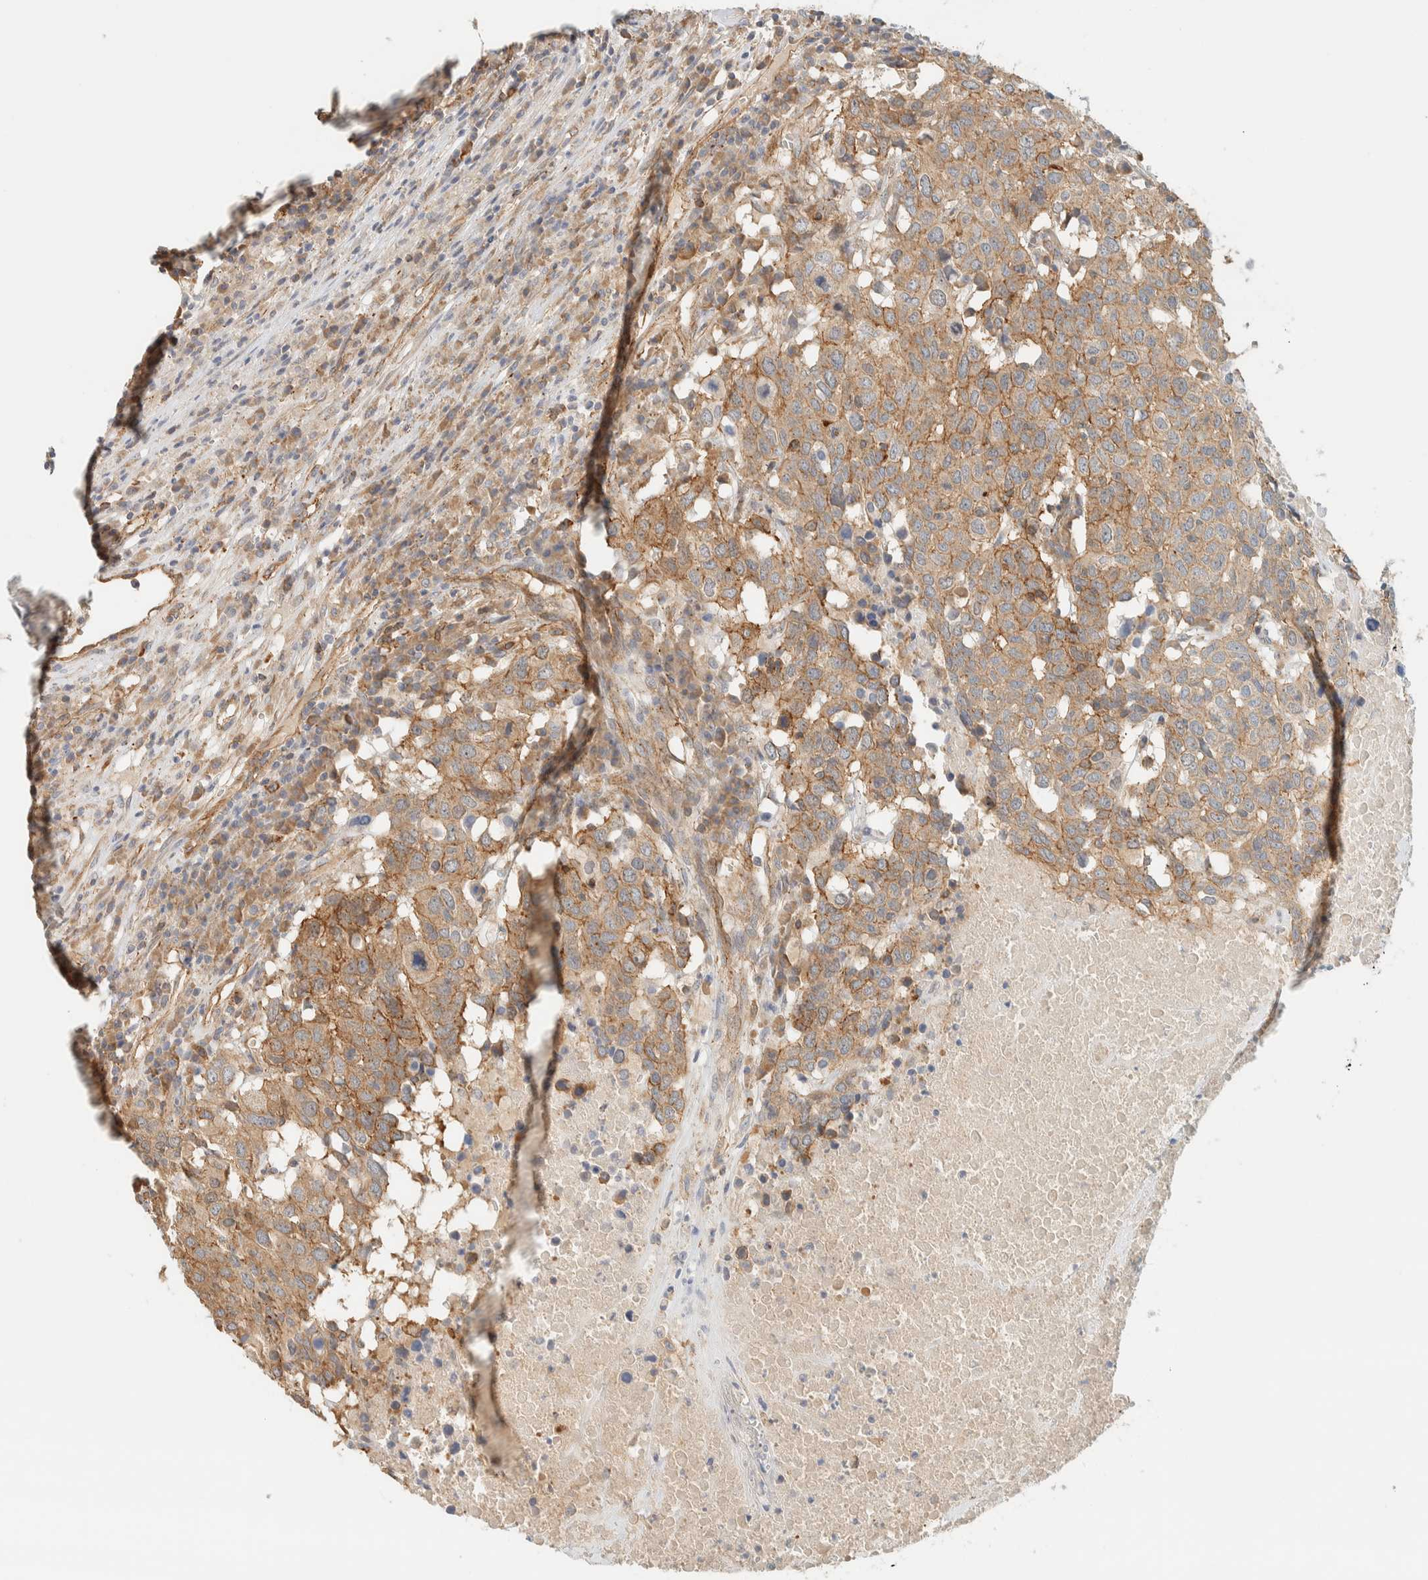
{"staining": {"intensity": "moderate", "quantity": ">75%", "location": "cytoplasmic/membranous"}, "tissue": "head and neck cancer", "cell_type": "Tumor cells", "image_type": "cancer", "snomed": [{"axis": "morphology", "description": "Squamous cell carcinoma, NOS"}, {"axis": "topography", "description": "Head-Neck"}], "caption": "The immunohistochemical stain highlights moderate cytoplasmic/membranous positivity in tumor cells of head and neck cancer tissue.", "gene": "LIMA1", "patient": {"sex": "male", "age": 66}}